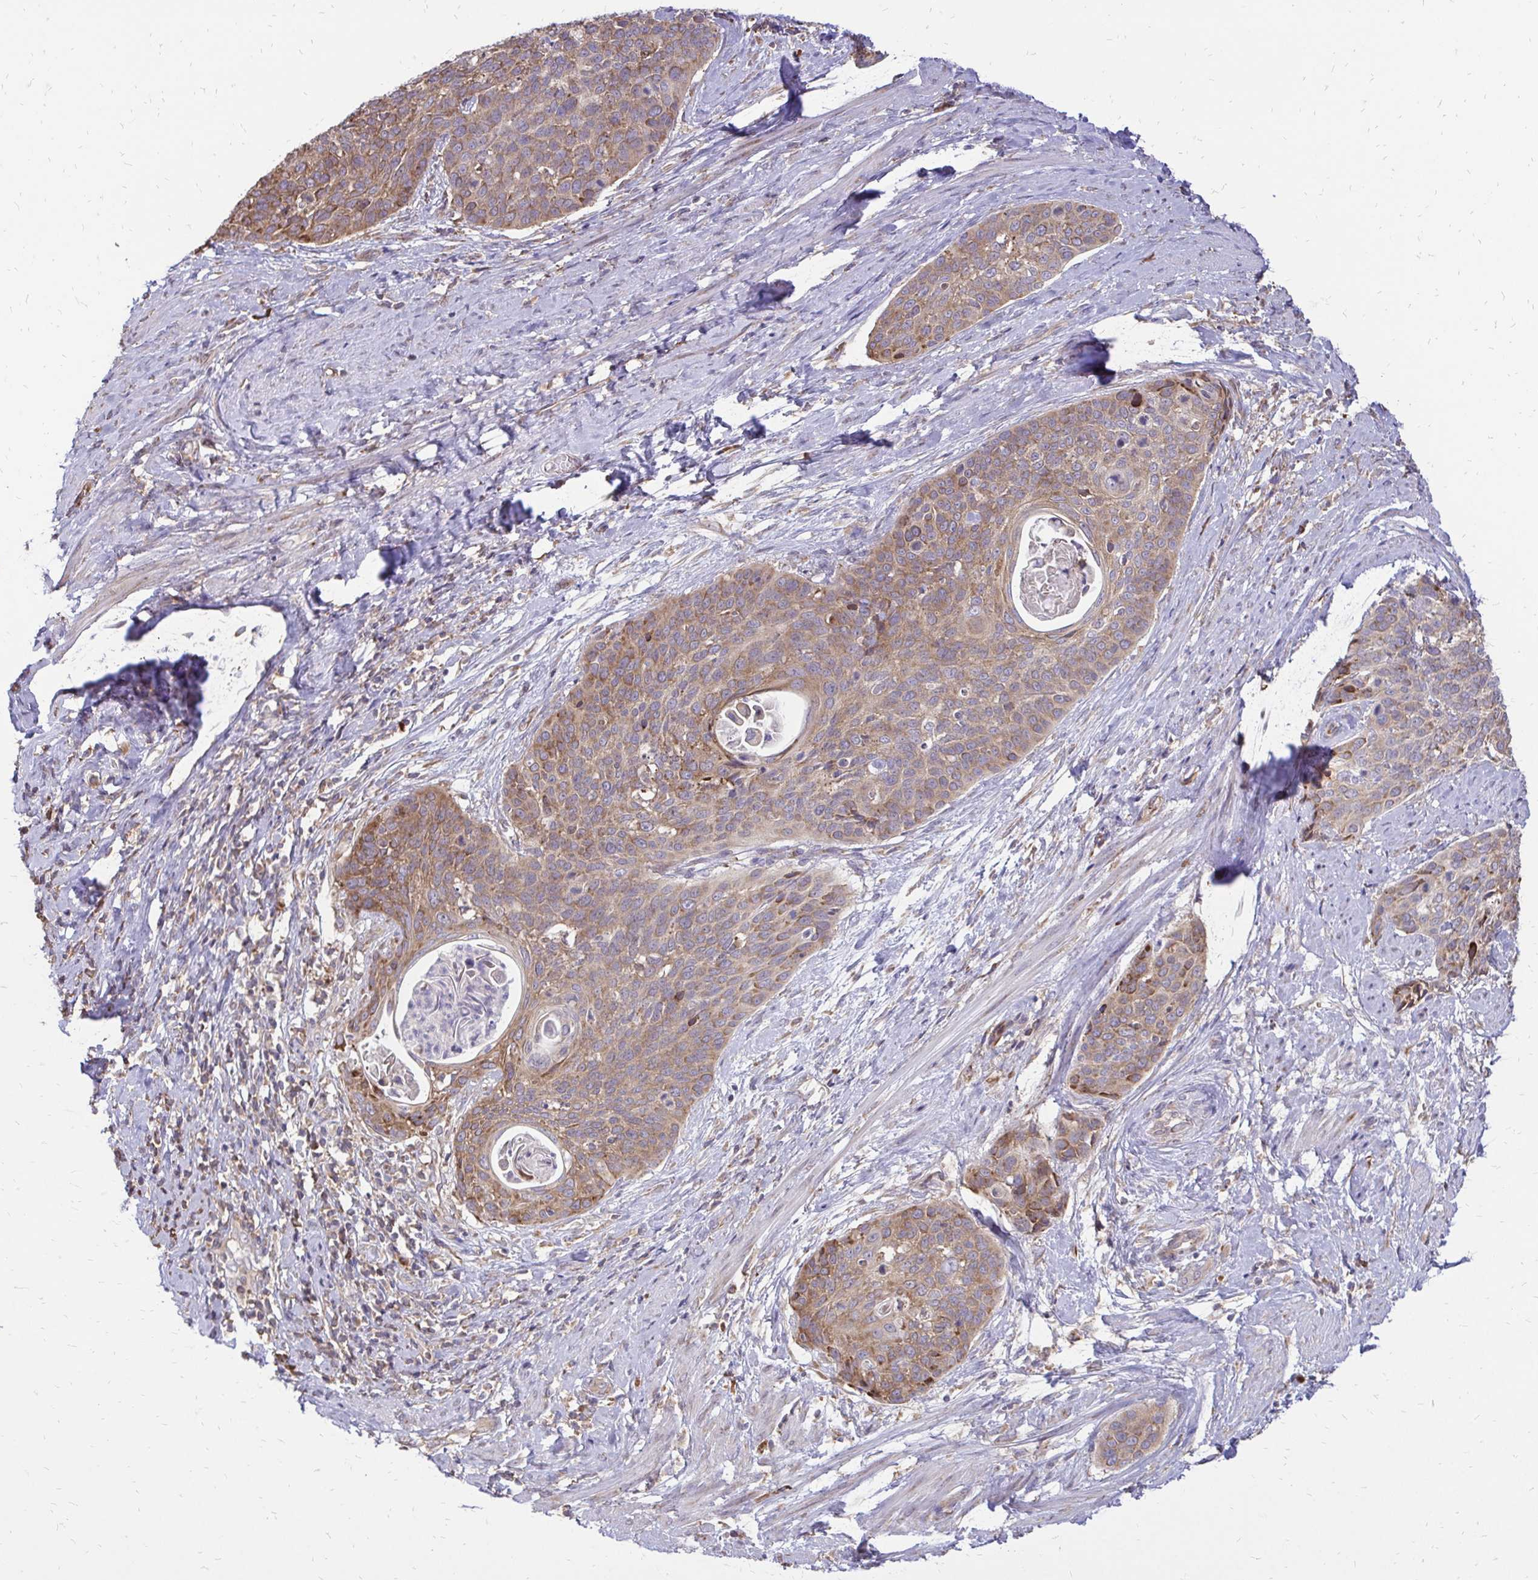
{"staining": {"intensity": "weak", "quantity": ">75%", "location": "cytoplasmic/membranous"}, "tissue": "cervical cancer", "cell_type": "Tumor cells", "image_type": "cancer", "snomed": [{"axis": "morphology", "description": "Squamous cell carcinoma, NOS"}, {"axis": "topography", "description": "Cervix"}], "caption": "IHC histopathology image of human squamous cell carcinoma (cervical) stained for a protein (brown), which displays low levels of weak cytoplasmic/membranous expression in about >75% of tumor cells.", "gene": "RPS3", "patient": {"sex": "female", "age": 69}}